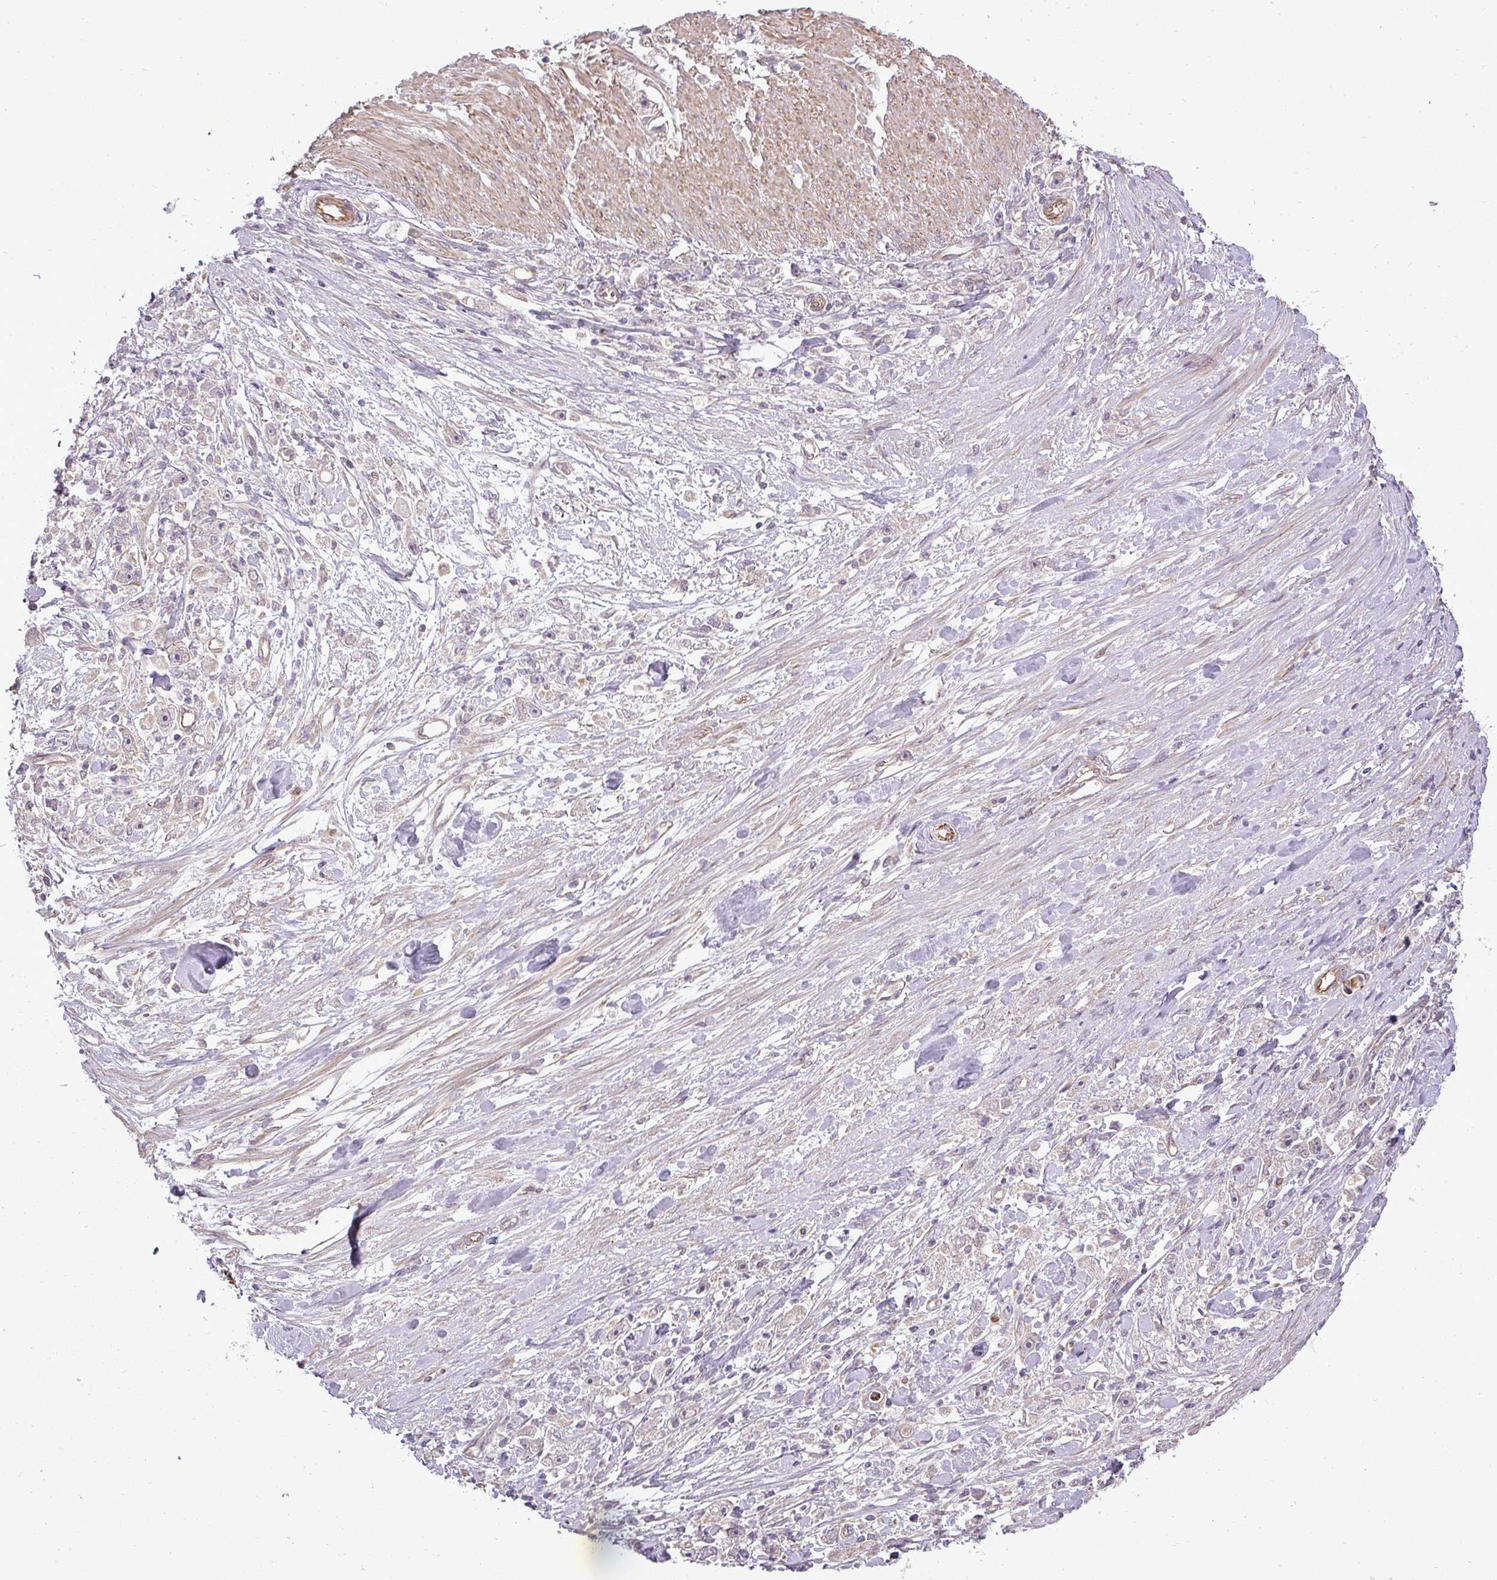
{"staining": {"intensity": "negative", "quantity": "none", "location": "none"}, "tissue": "stomach cancer", "cell_type": "Tumor cells", "image_type": "cancer", "snomed": [{"axis": "morphology", "description": "Adenocarcinoma, NOS"}, {"axis": "topography", "description": "Stomach"}], "caption": "Immunohistochemical staining of human stomach cancer (adenocarcinoma) demonstrates no significant staining in tumor cells. The staining is performed using DAB (3,3'-diaminobenzidine) brown chromogen with nuclei counter-stained in using hematoxylin.", "gene": "PDRG1", "patient": {"sex": "female", "age": 59}}